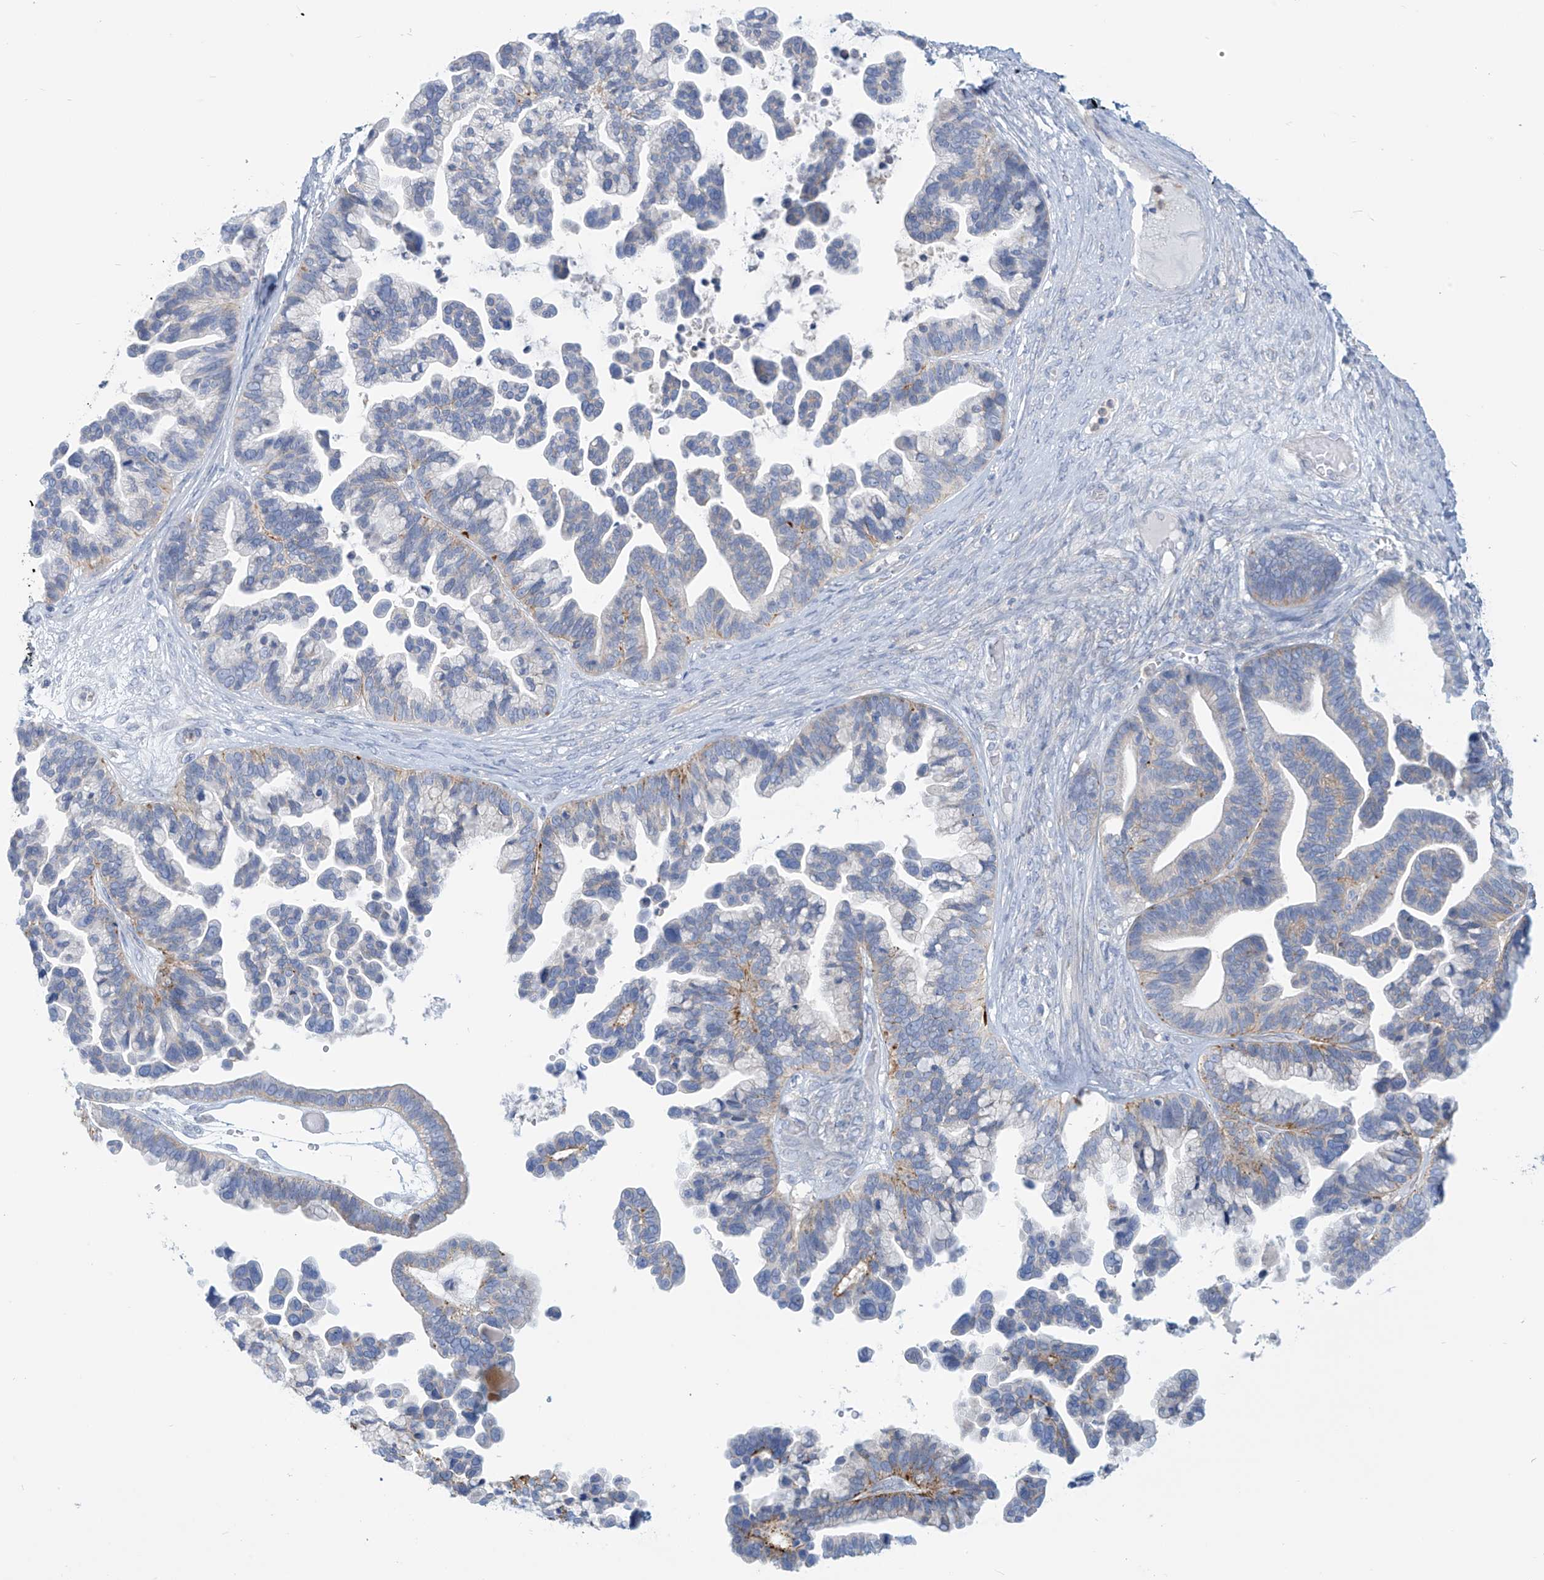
{"staining": {"intensity": "moderate", "quantity": "<25%", "location": "cytoplasmic/membranous"}, "tissue": "ovarian cancer", "cell_type": "Tumor cells", "image_type": "cancer", "snomed": [{"axis": "morphology", "description": "Cystadenocarcinoma, serous, NOS"}, {"axis": "topography", "description": "Ovary"}], "caption": "Serous cystadenocarcinoma (ovarian) stained with a protein marker displays moderate staining in tumor cells.", "gene": "FABP2", "patient": {"sex": "female", "age": 56}}